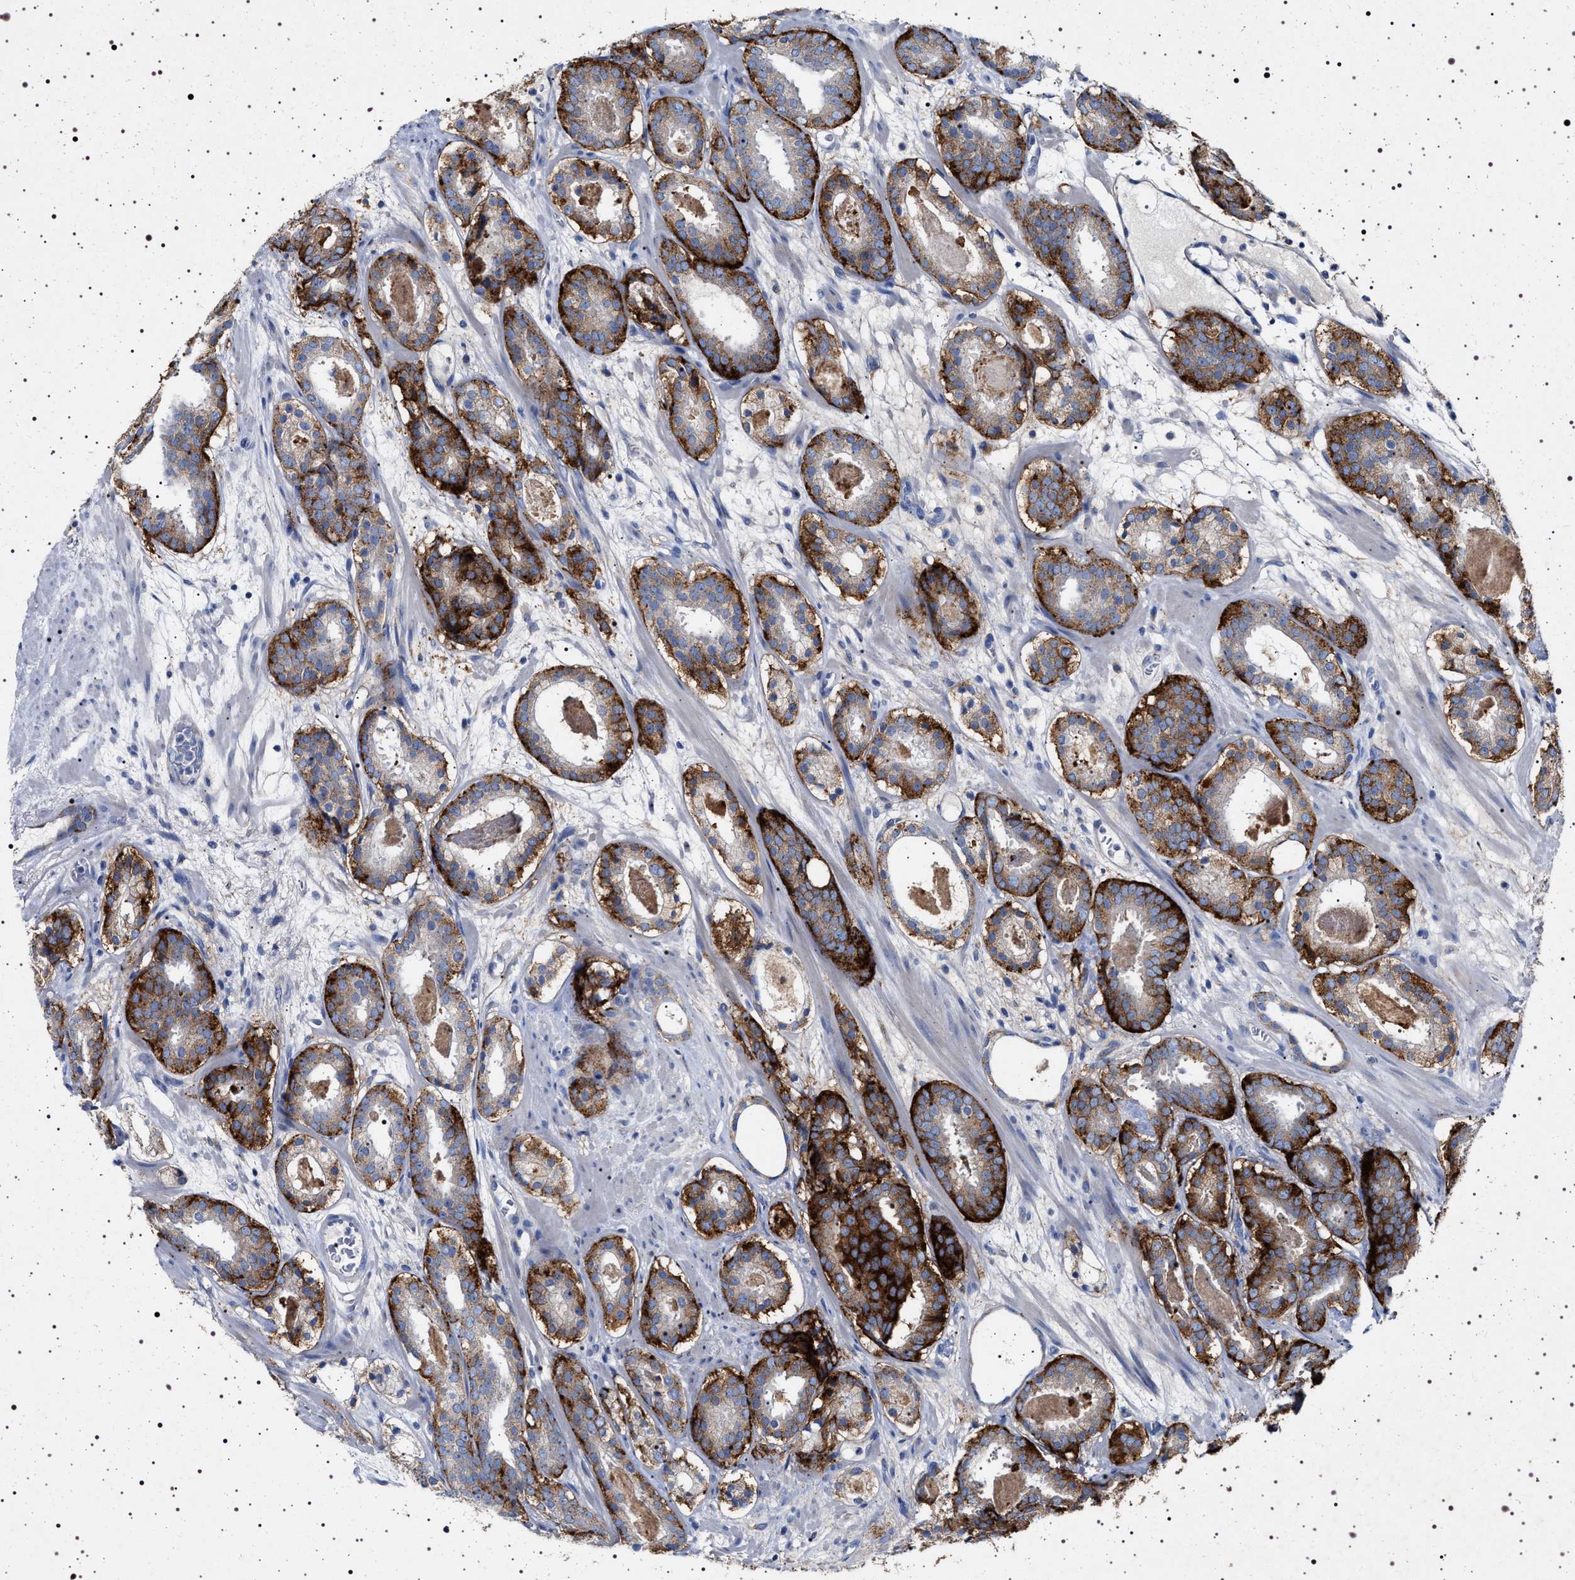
{"staining": {"intensity": "strong", "quantity": ">75%", "location": "cytoplasmic/membranous"}, "tissue": "prostate cancer", "cell_type": "Tumor cells", "image_type": "cancer", "snomed": [{"axis": "morphology", "description": "Adenocarcinoma, Low grade"}, {"axis": "topography", "description": "Prostate"}], "caption": "Immunohistochemistry (DAB (3,3'-diaminobenzidine)) staining of low-grade adenocarcinoma (prostate) displays strong cytoplasmic/membranous protein expression in approximately >75% of tumor cells. The protein of interest is stained brown, and the nuclei are stained in blue (DAB (3,3'-diaminobenzidine) IHC with brightfield microscopy, high magnification).", "gene": "NAALADL2", "patient": {"sex": "male", "age": 69}}